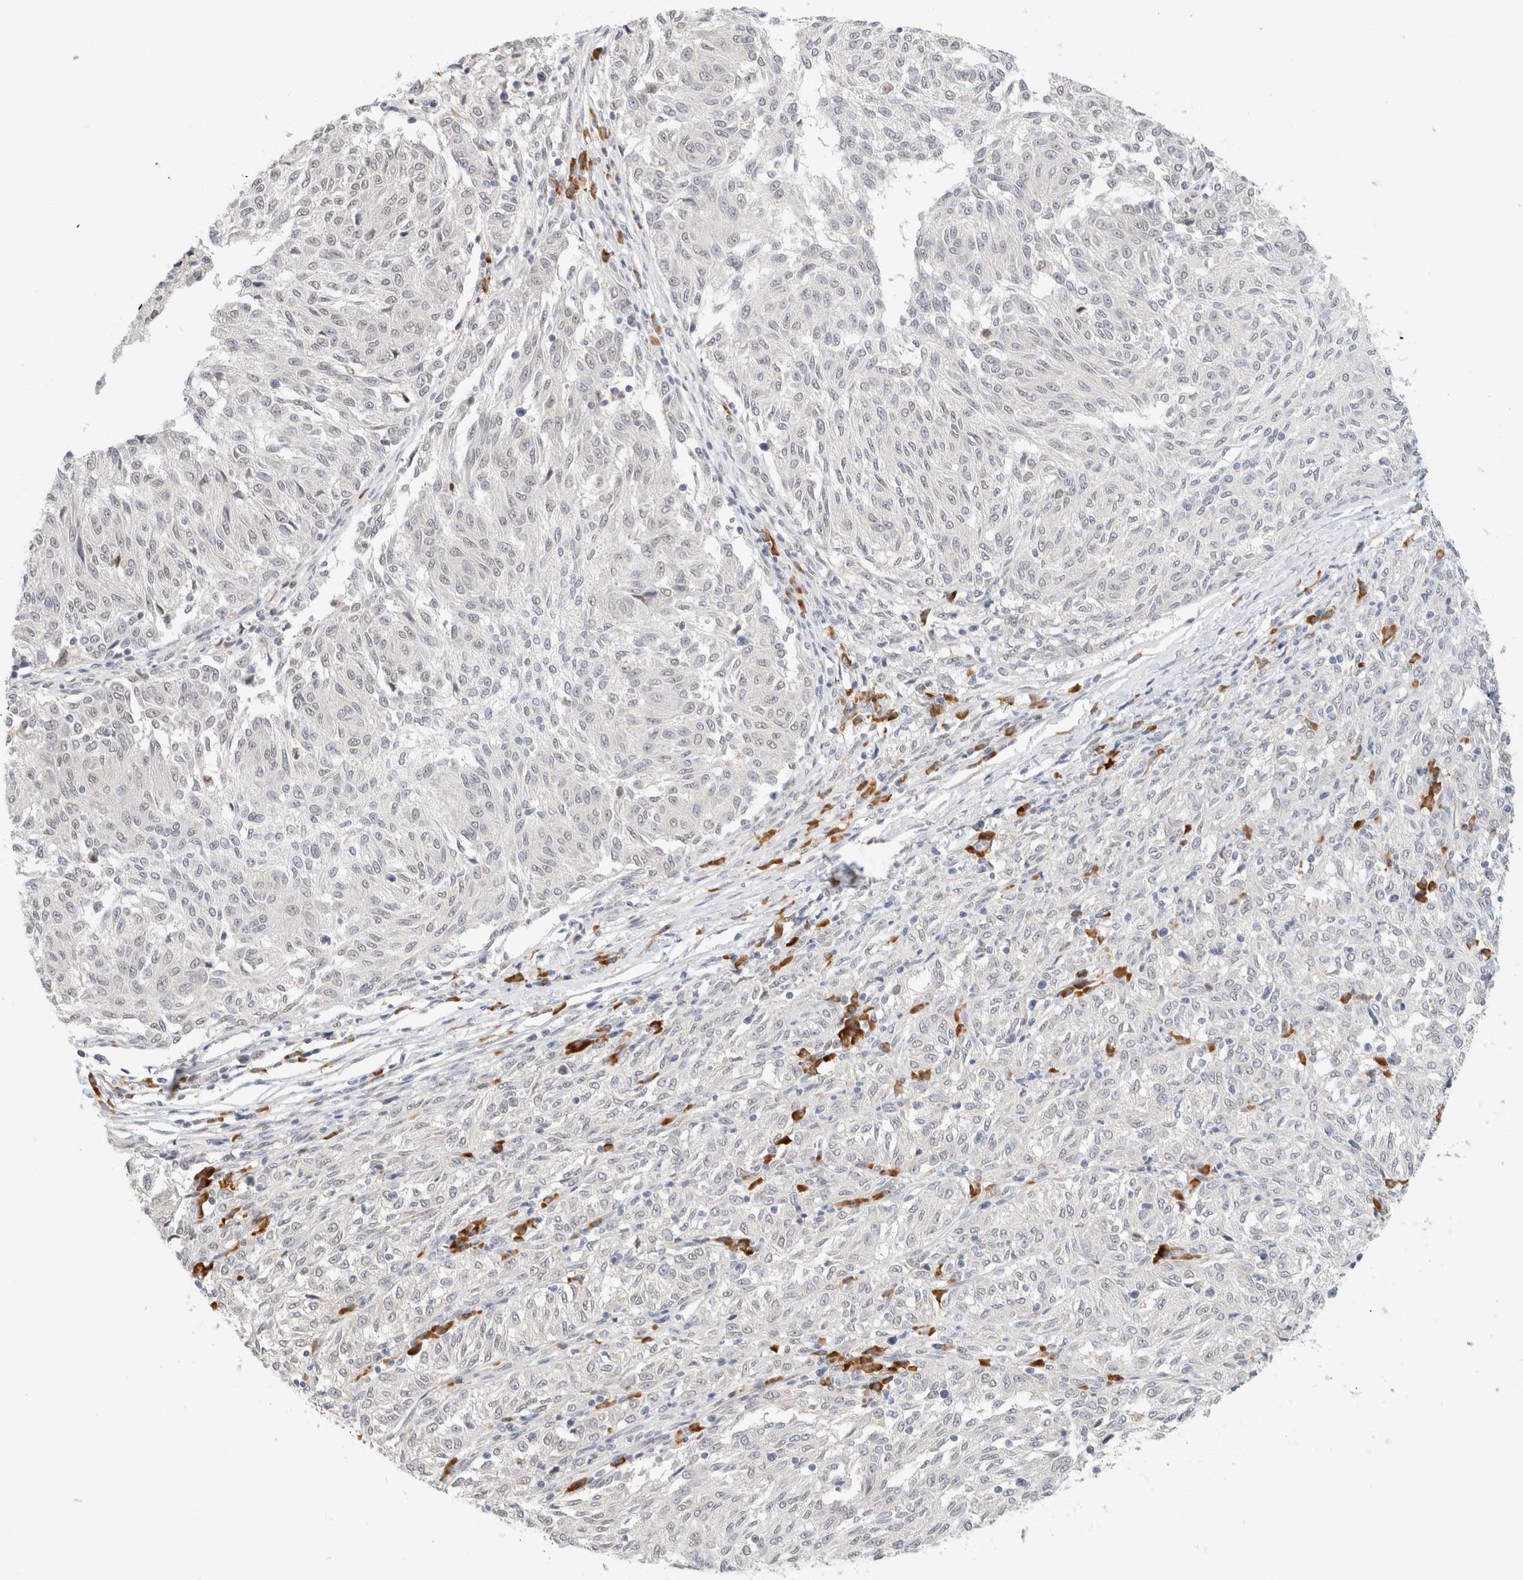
{"staining": {"intensity": "negative", "quantity": "none", "location": "none"}, "tissue": "melanoma", "cell_type": "Tumor cells", "image_type": "cancer", "snomed": [{"axis": "morphology", "description": "Malignant melanoma, NOS"}, {"axis": "topography", "description": "Skin"}], "caption": "IHC photomicrograph of neoplastic tissue: human malignant melanoma stained with DAB demonstrates no significant protein positivity in tumor cells. (DAB (3,3'-diaminobenzidine) IHC with hematoxylin counter stain).", "gene": "HDLBP", "patient": {"sex": "female", "age": 72}}